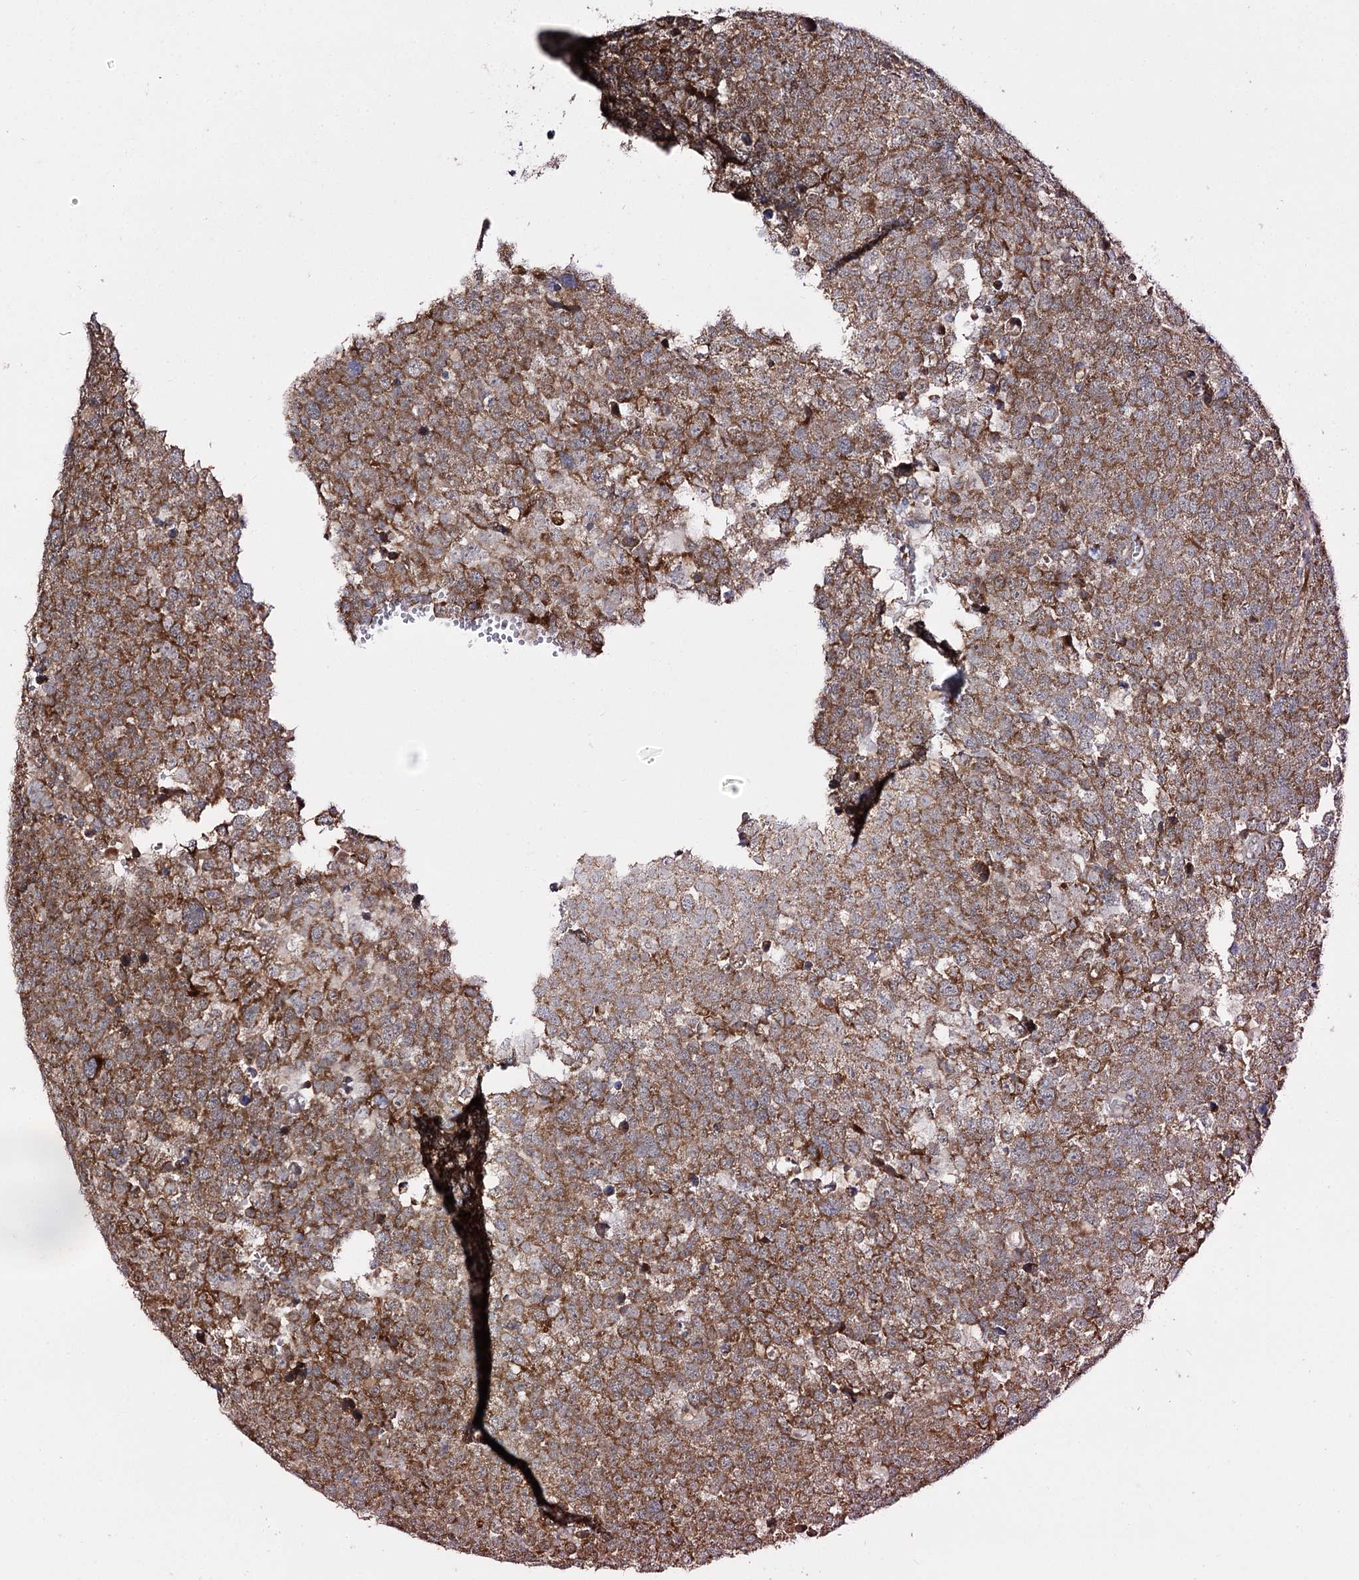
{"staining": {"intensity": "moderate", "quantity": ">75%", "location": "cytoplasmic/membranous"}, "tissue": "testis cancer", "cell_type": "Tumor cells", "image_type": "cancer", "snomed": [{"axis": "morphology", "description": "Seminoma, NOS"}, {"axis": "topography", "description": "Testis"}], "caption": "Approximately >75% of tumor cells in human testis cancer (seminoma) reveal moderate cytoplasmic/membranous protein staining as visualized by brown immunohistochemical staining.", "gene": "CBR4", "patient": {"sex": "male", "age": 71}}